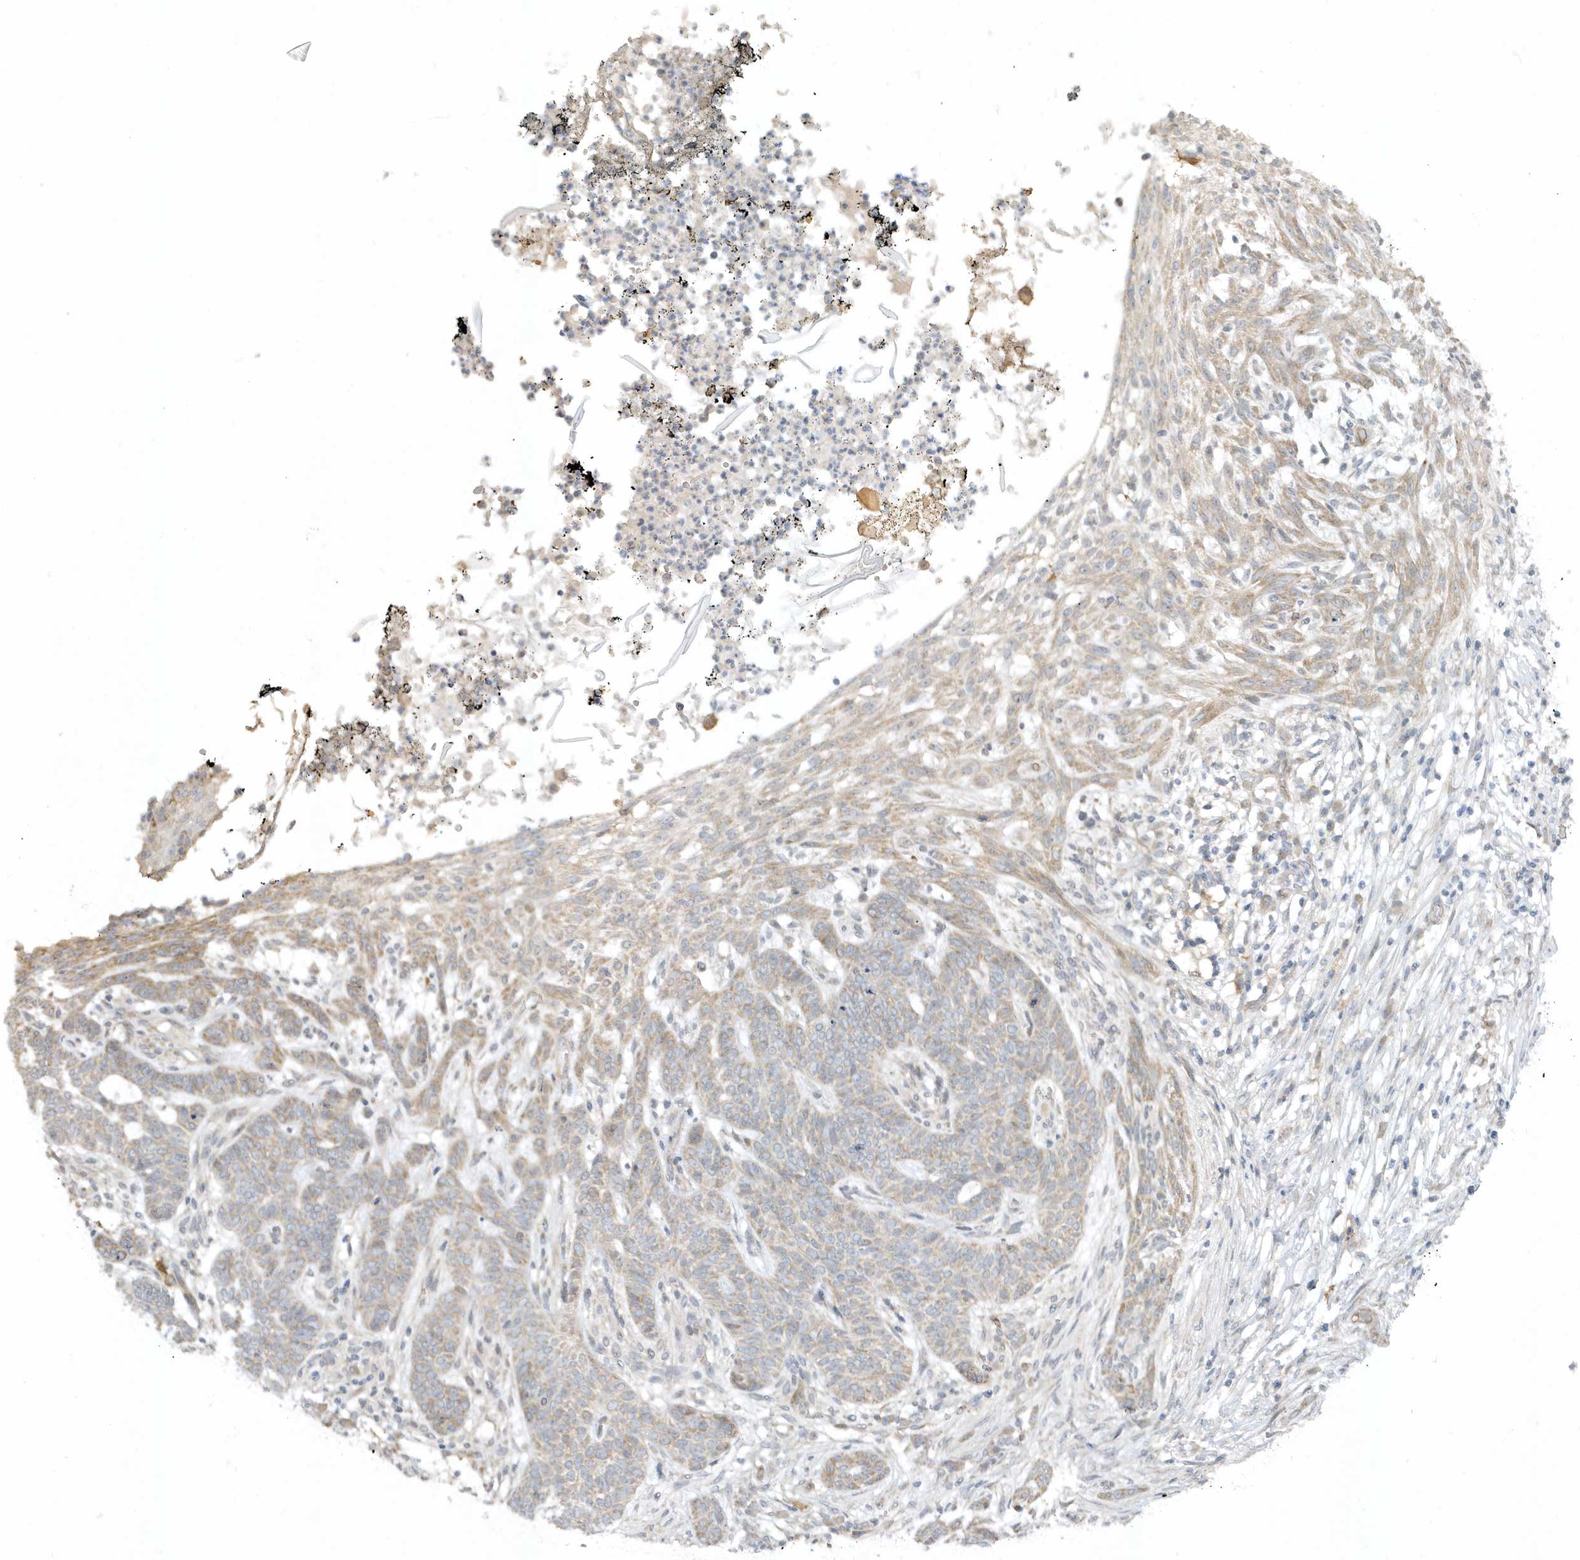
{"staining": {"intensity": "weak", "quantity": "25%-75%", "location": "cytoplasmic/membranous"}, "tissue": "skin cancer", "cell_type": "Tumor cells", "image_type": "cancer", "snomed": [{"axis": "morphology", "description": "Normal tissue, NOS"}, {"axis": "morphology", "description": "Basal cell carcinoma"}, {"axis": "topography", "description": "Skin"}], "caption": "Immunohistochemical staining of basal cell carcinoma (skin) exhibits low levels of weak cytoplasmic/membranous protein staining in about 25%-75% of tumor cells.", "gene": "SCN3A", "patient": {"sex": "male", "age": 64}}